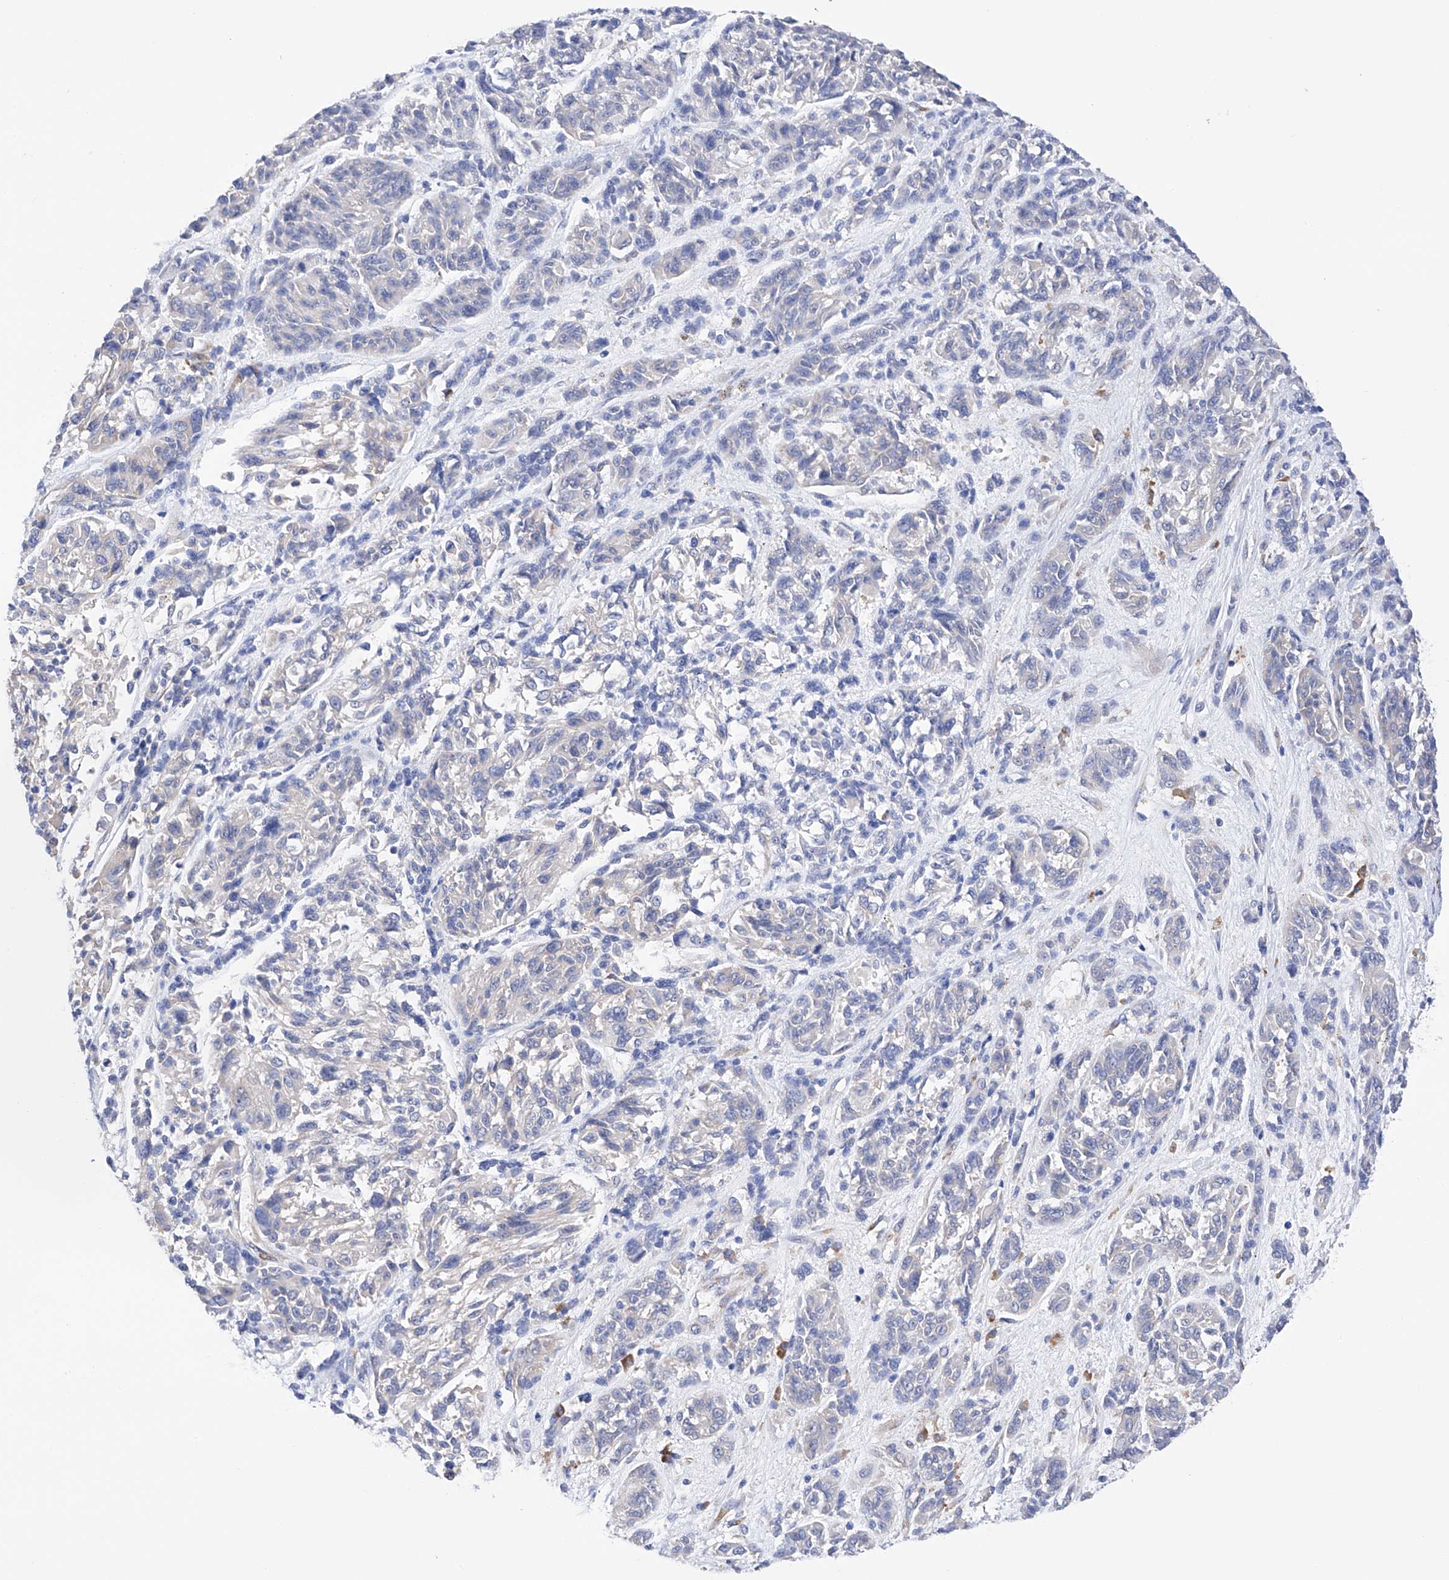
{"staining": {"intensity": "negative", "quantity": "none", "location": "none"}, "tissue": "melanoma", "cell_type": "Tumor cells", "image_type": "cancer", "snomed": [{"axis": "morphology", "description": "Malignant melanoma, NOS"}, {"axis": "topography", "description": "Skin"}], "caption": "DAB (3,3'-diaminobenzidine) immunohistochemical staining of malignant melanoma demonstrates no significant staining in tumor cells.", "gene": "PDIA5", "patient": {"sex": "male", "age": 53}}